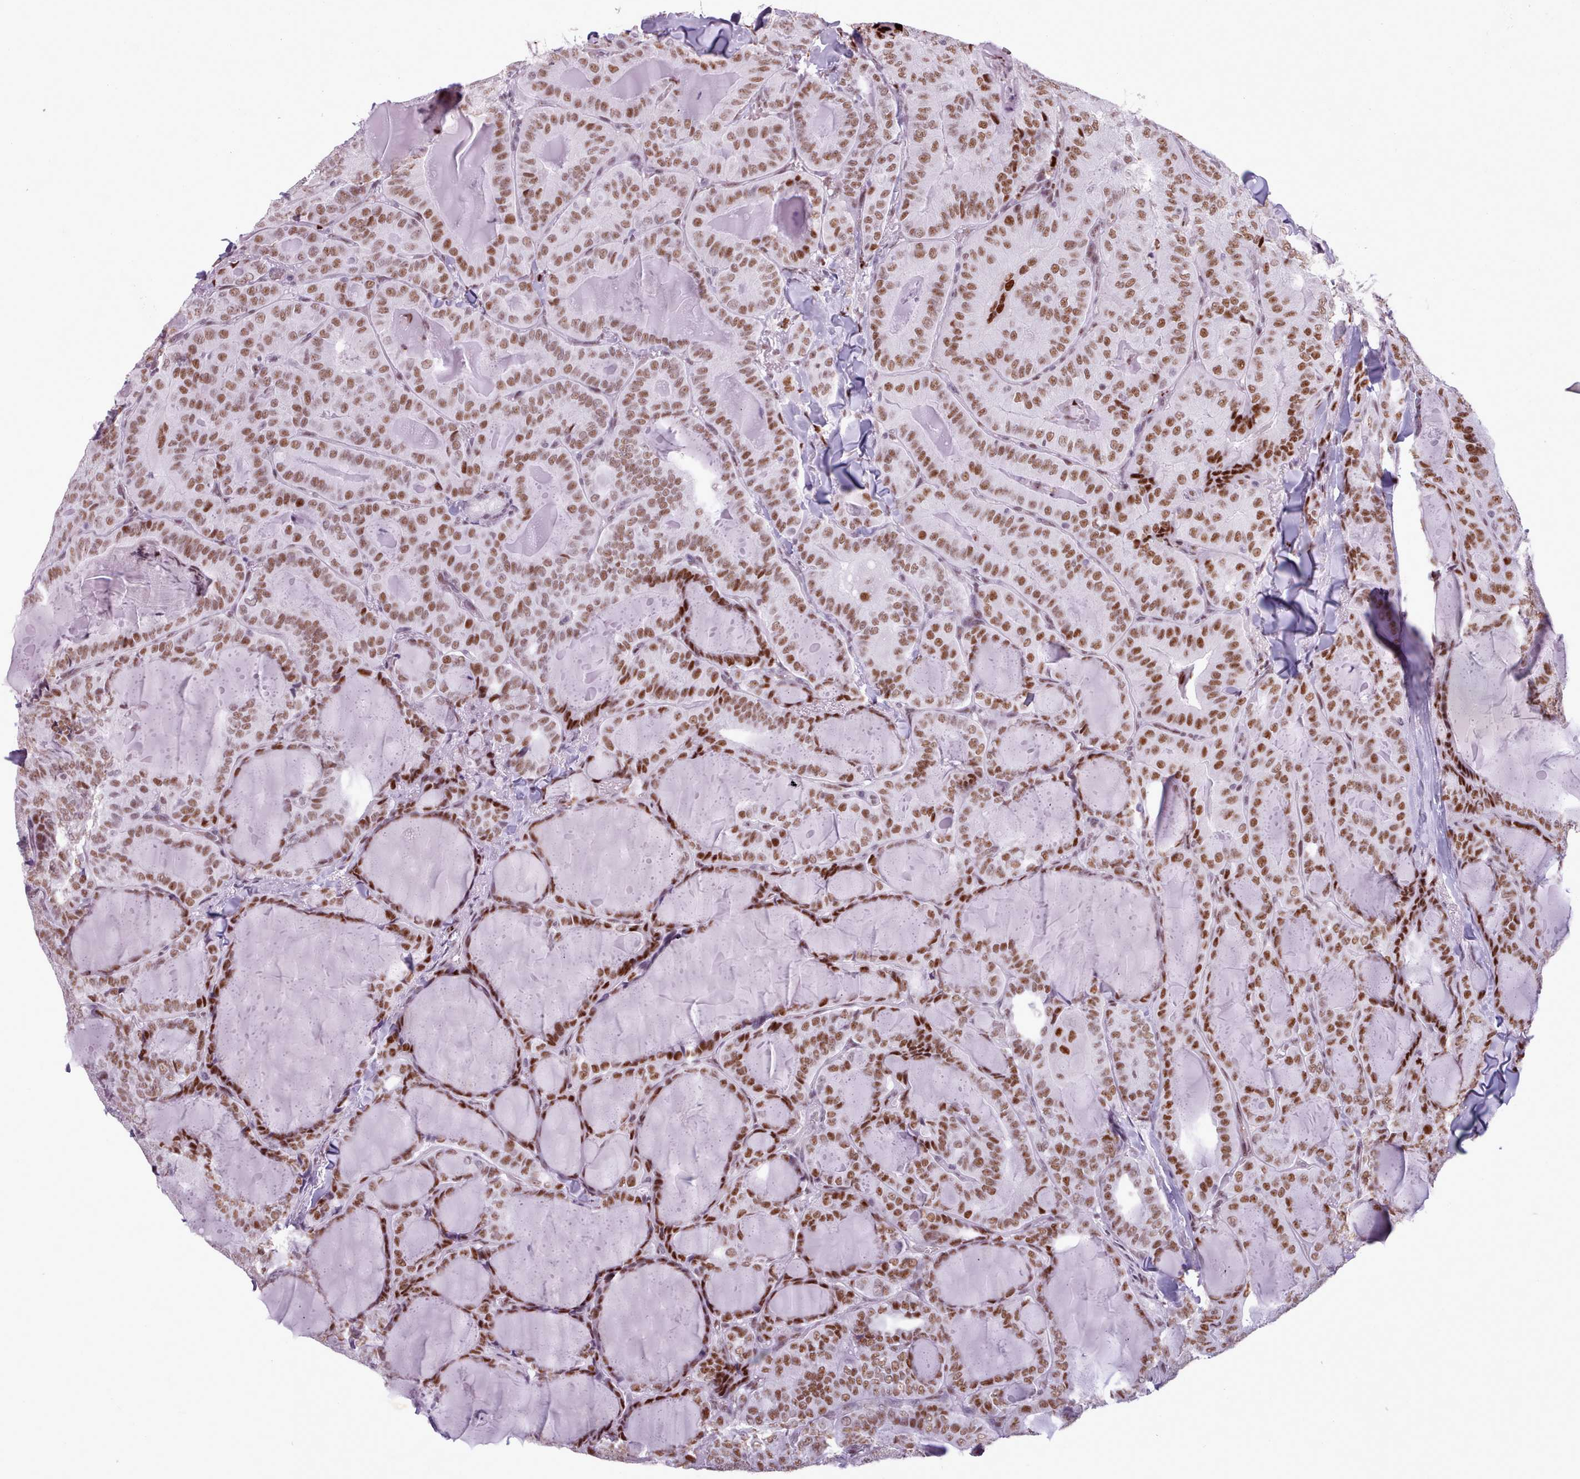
{"staining": {"intensity": "moderate", "quantity": ">75%", "location": "nuclear"}, "tissue": "thyroid cancer", "cell_type": "Tumor cells", "image_type": "cancer", "snomed": [{"axis": "morphology", "description": "Papillary adenocarcinoma, NOS"}, {"axis": "topography", "description": "Thyroid gland"}], "caption": "IHC histopathology image of neoplastic tissue: thyroid cancer (papillary adenocarcinoma) stained using immunohistochemistry exhibits medium levels of moderate protein expression localized specifically in the nuclear of tumor cells, appearing as a nuclear brown color.", "gene": "SRSF4", "patient": {"sex": "female", "age": 68}}